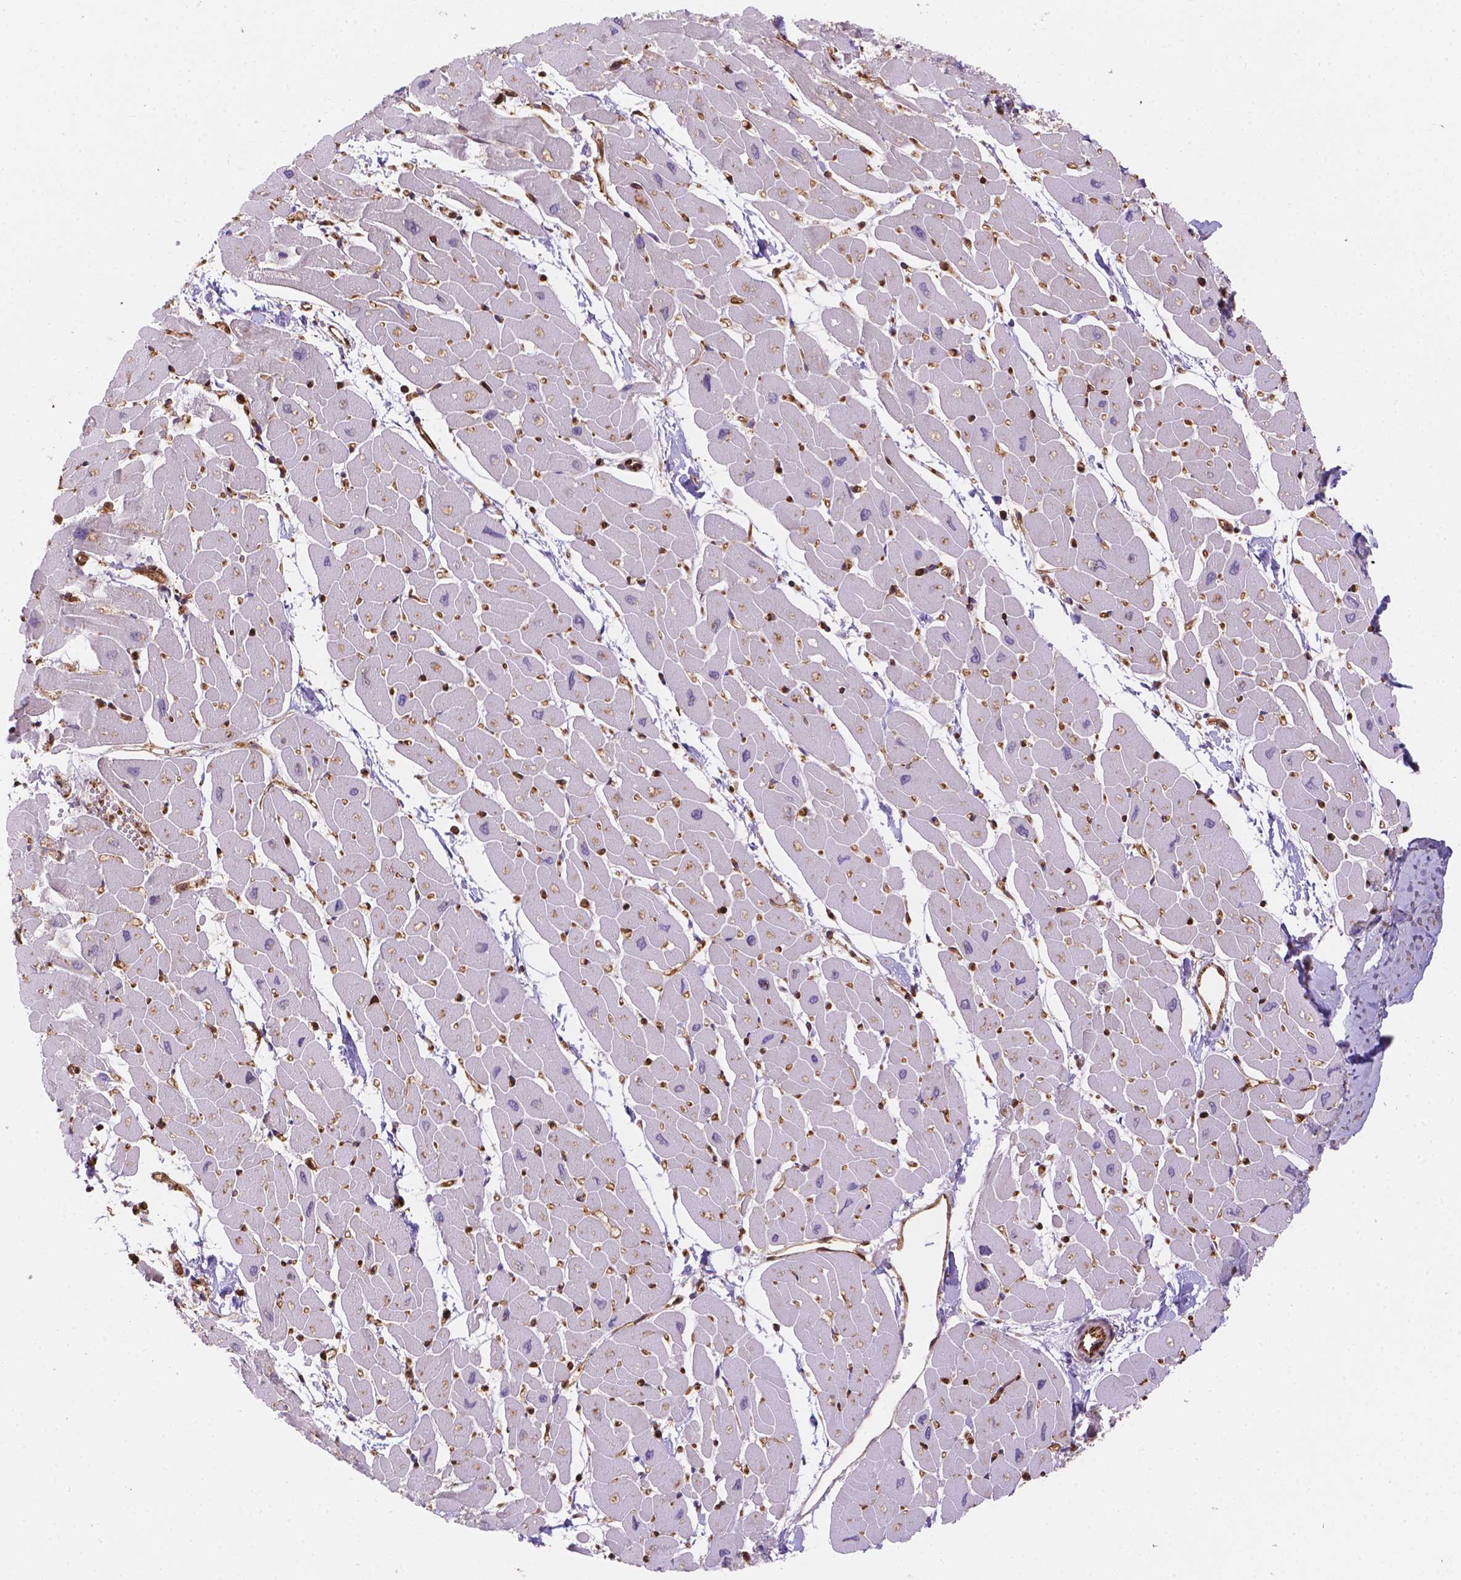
{"staining": {"intensity": "negative", "quantity": "none", "location": "none"}, "tissue": "heart muscle", "cell_type": "Cardiomyocytes", "image_type": "normal", "snomed": [{"axis": "morphology", "description": "Normal tissue, NOS"}, {"axis": "topography", "description": "Heart"}], "caption": "High power microscopy micrograph of an immunohistochemistry (IHC) histopathology image of normal heart muscle, revealing no significant positivity in cardiomyocytes.", "gene": "DMWD", "patient": {"sex": "male", "age": 57}}